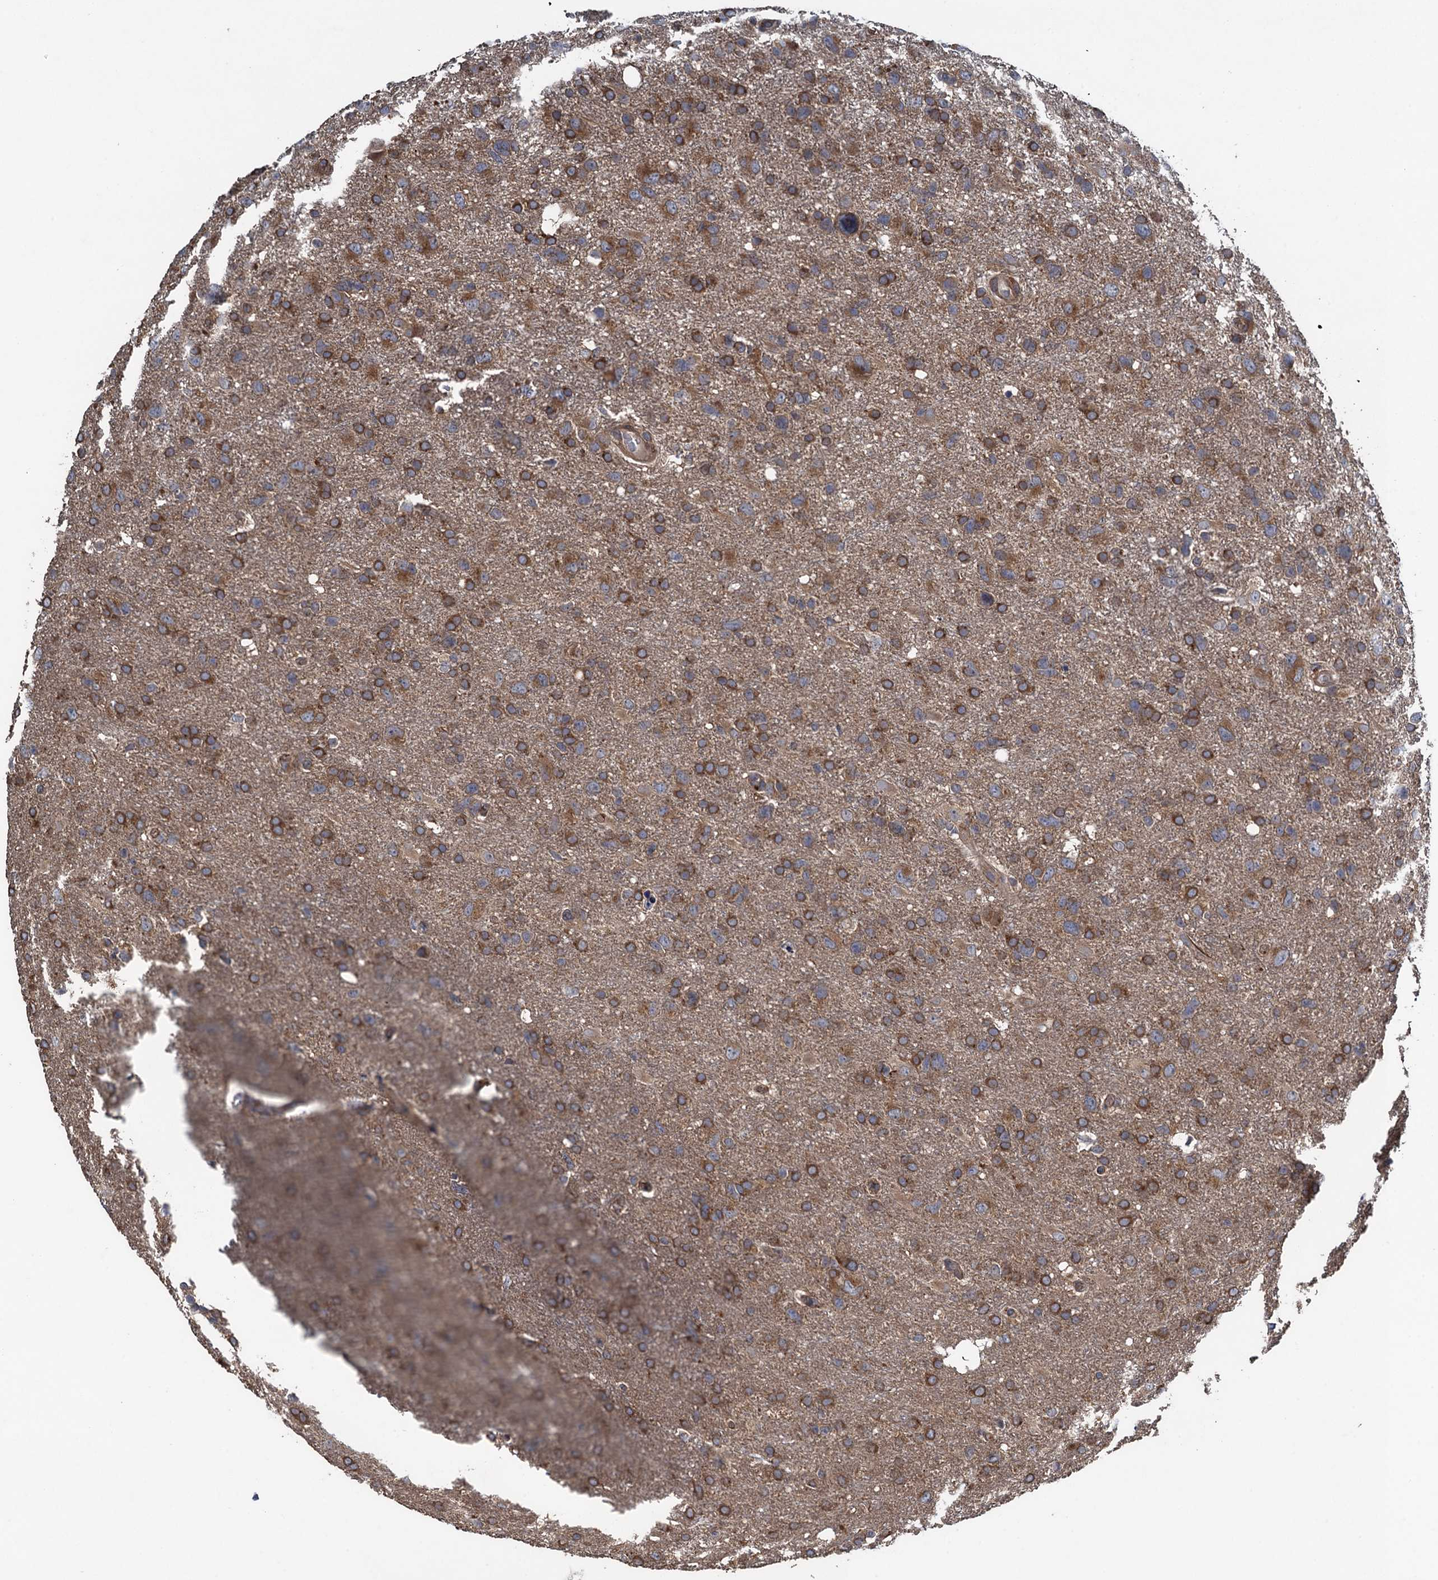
{"staining": {"intensity": "moderate", "quantity": ">75%", "location": "cytoplasmic/membranous"}, "tissue": "glioma", "cell_type": "Tumor cells", "image_type": "cancer", "snomed": [{"axis": "morphology", "description": "Glioma, malignant, High grade"}, {"axis": "topography", "description": "Brain"}], "caption": "Moderate cytoplasmic/membranous staining is seen in about >75% of tumor cells in glioma.", "gene": "CNTN5", "patient": {"sex": "male", "age": 61}}